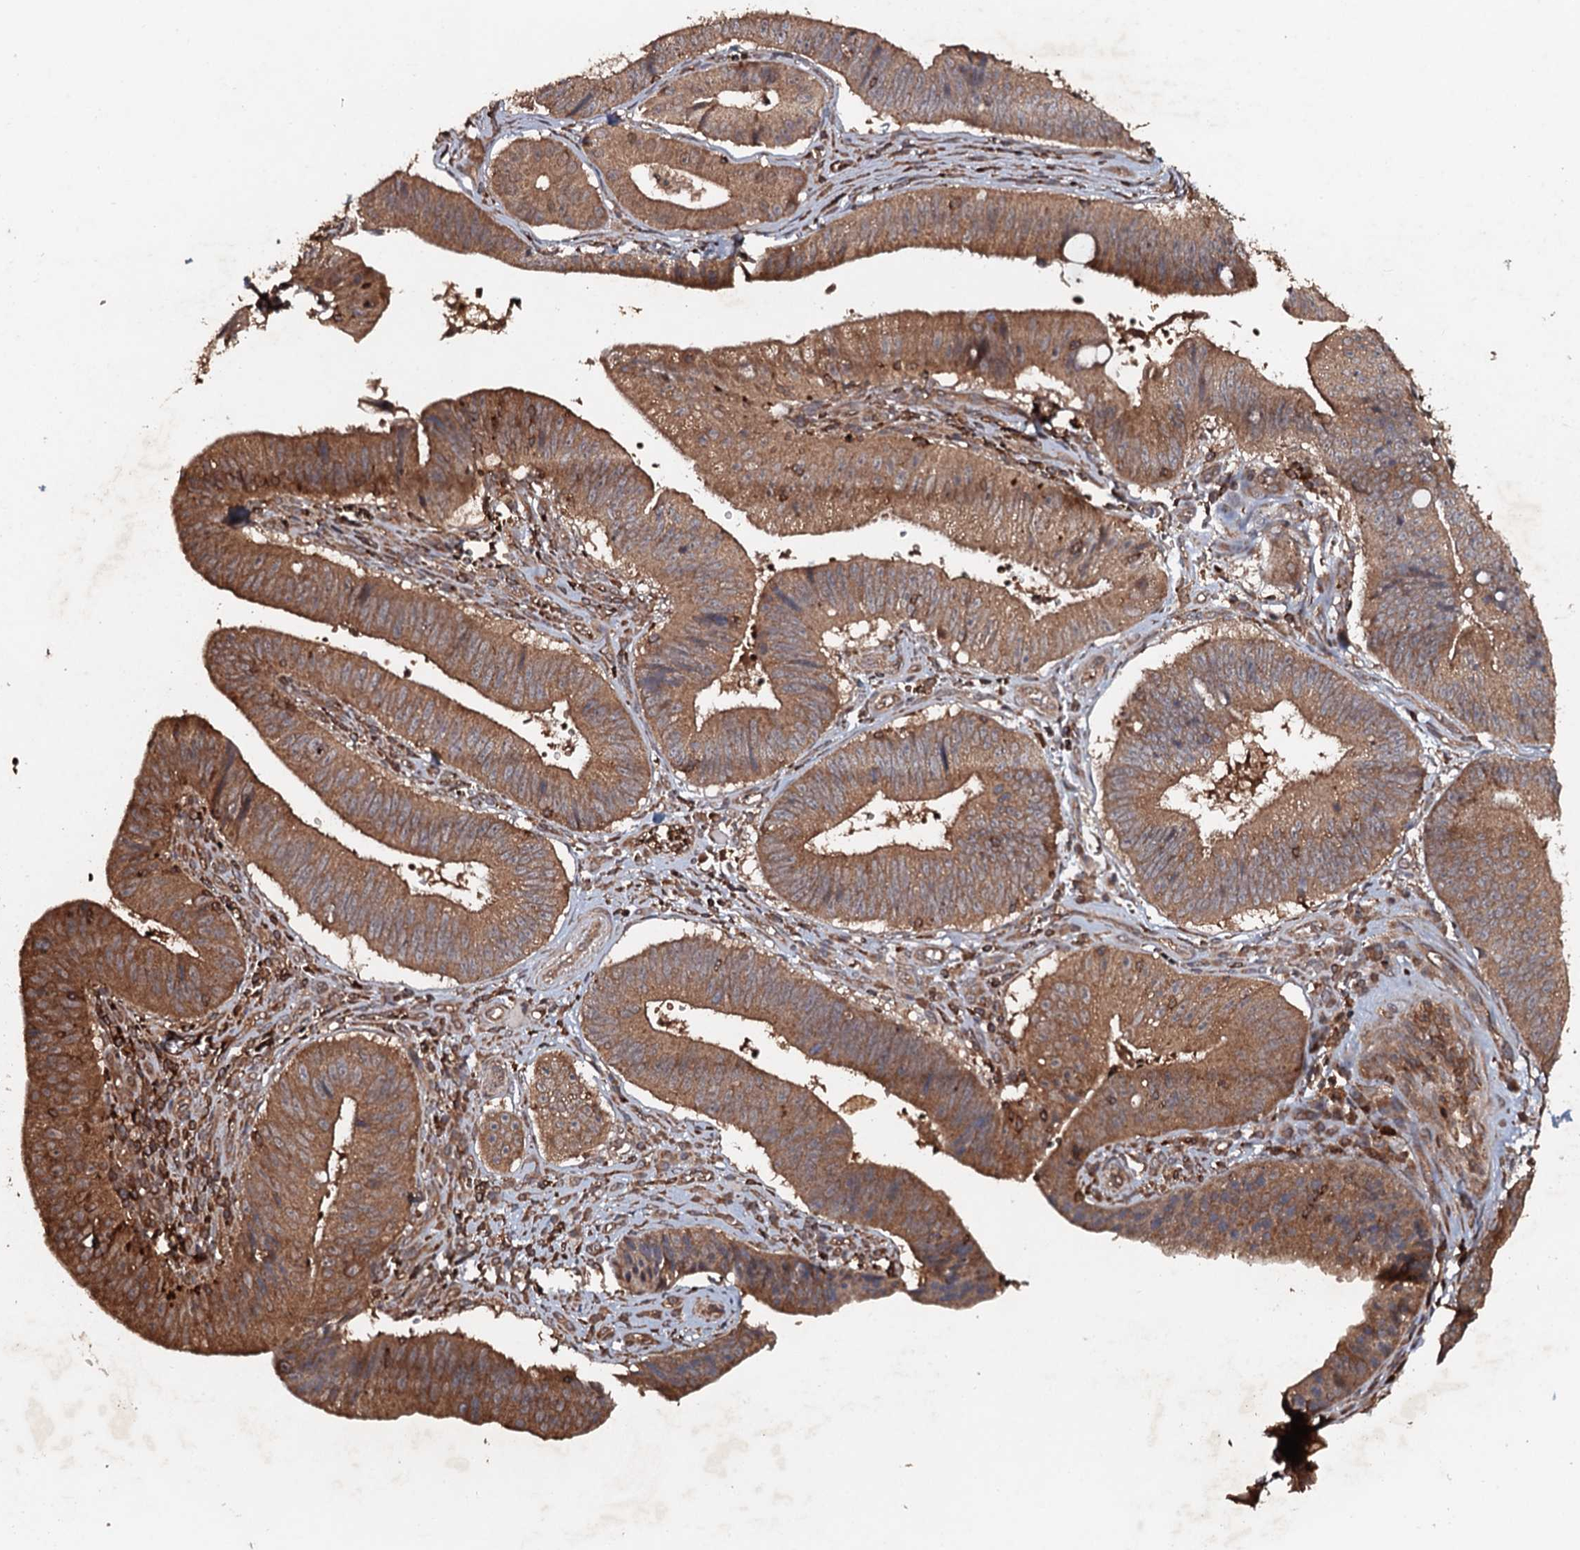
{"staining": {"intensity": "strong", "quantity": ">75%", "location": "cytoplasmic/membranous"}, "tissue": "stomach cancer", "cell_type": "Tumor cells", "image_type": "cancer", "snomed": [{"axis": "morphology", "description": "Adenocarcinoma, NOS"}, {"axis": "topography", "description": "Stomach"}], "caption": "Adenocarcinoma (stomach) stained with a protein marker shows strong staining in tumor cells.", "gene": "ADGRG3", "patient": {"sex": "male", "age": 59}}